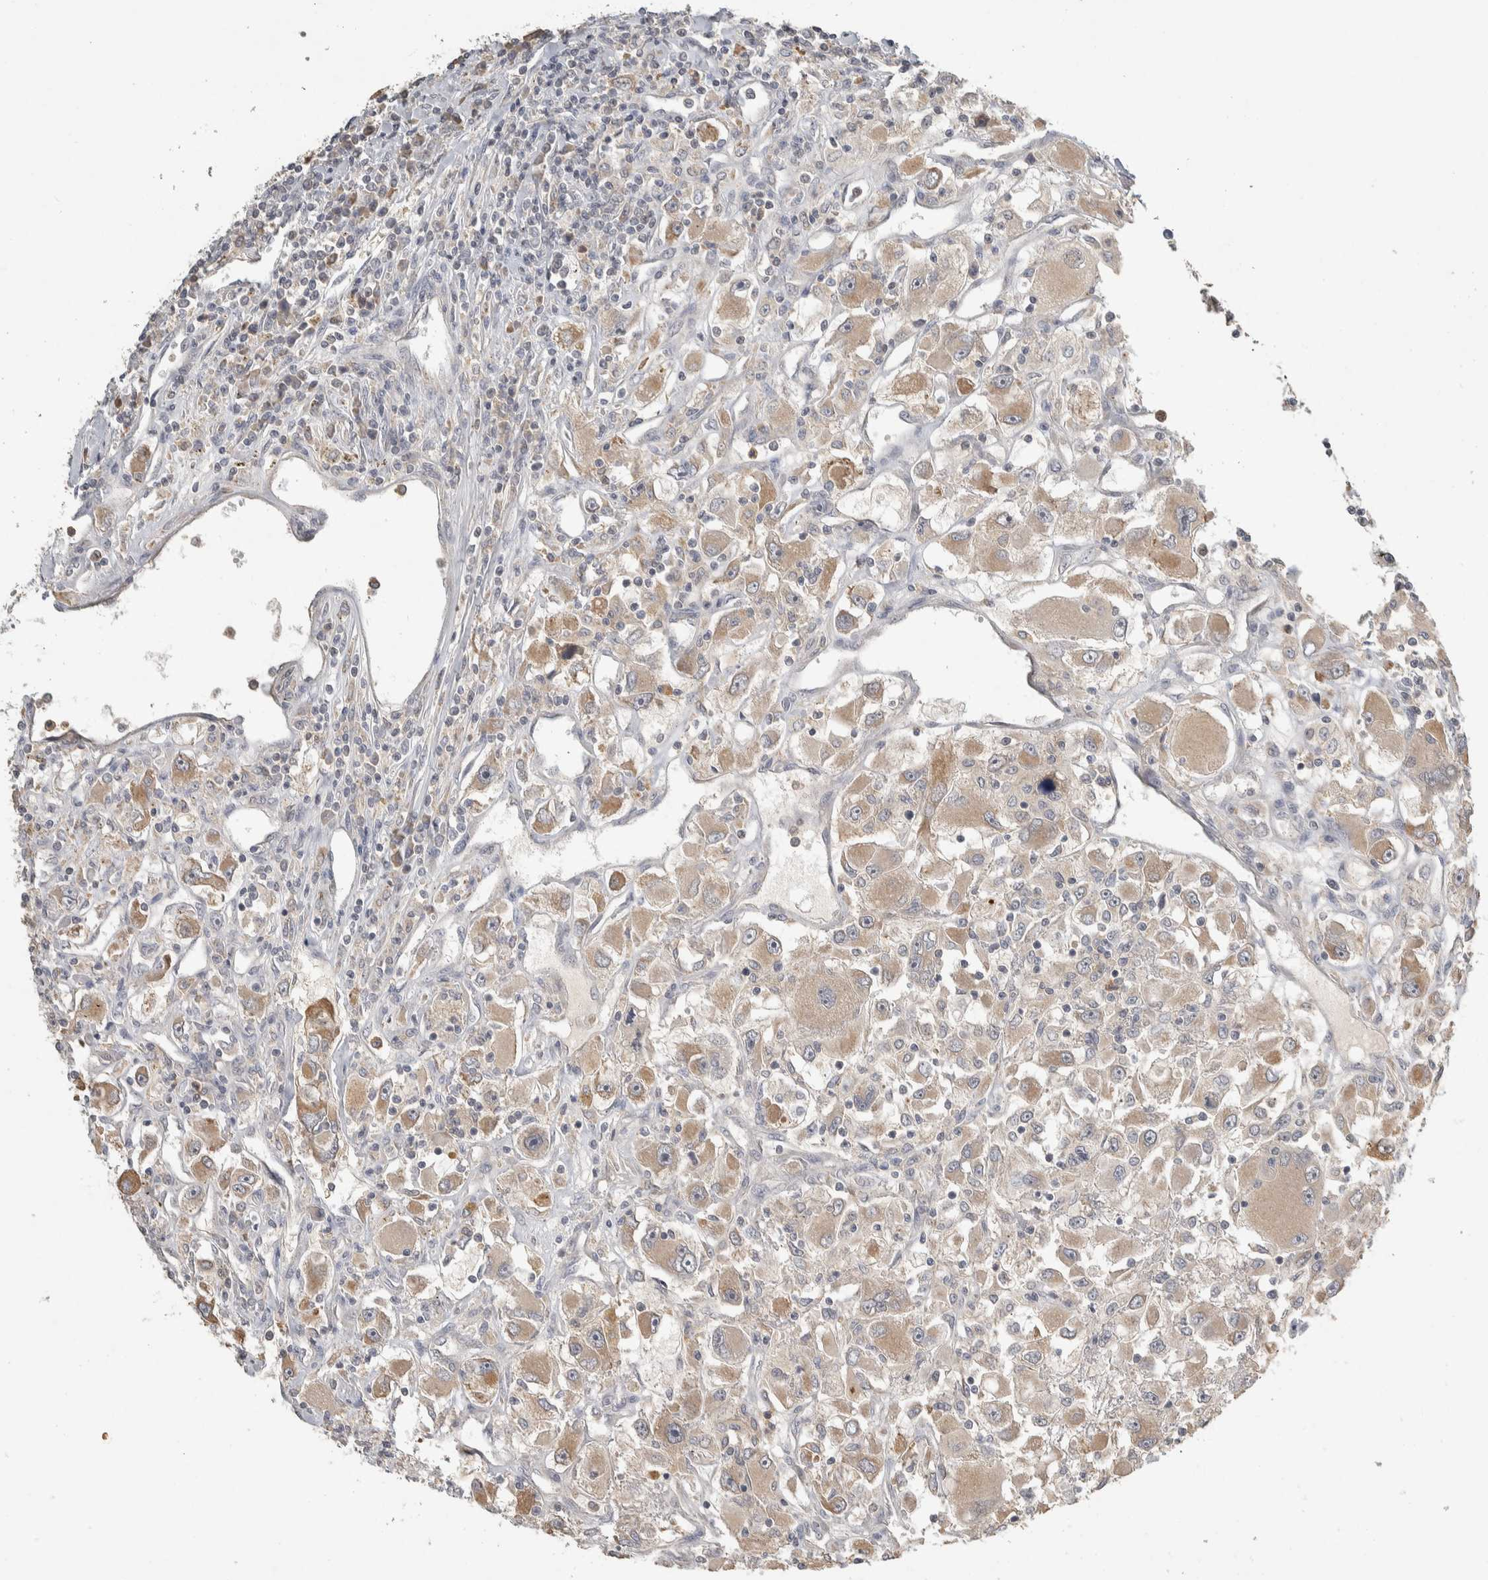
{"staining": {"intensity": "moderate", "quantity": "<25%", "location": "cytoplasmic/membranous"}, "tissue": "renal cancer", "cell_type": "Tumor cells", "image_type": "cancer", "snomed": [{"axis": "morphology", "description": "Adenocarcinoma, NOS"}, {"axis": "topography", "description": "Kidney"}], "caption": "Tumor cells demonstrate moderate cytoplasmic/membranous staining in about <25% of cells in renal adenocarcinoma. (DAB IHC with brightfield microscopy, high magnification).", "gene": "EIF3H", "patient": {"sex": "female", "age": 52}}